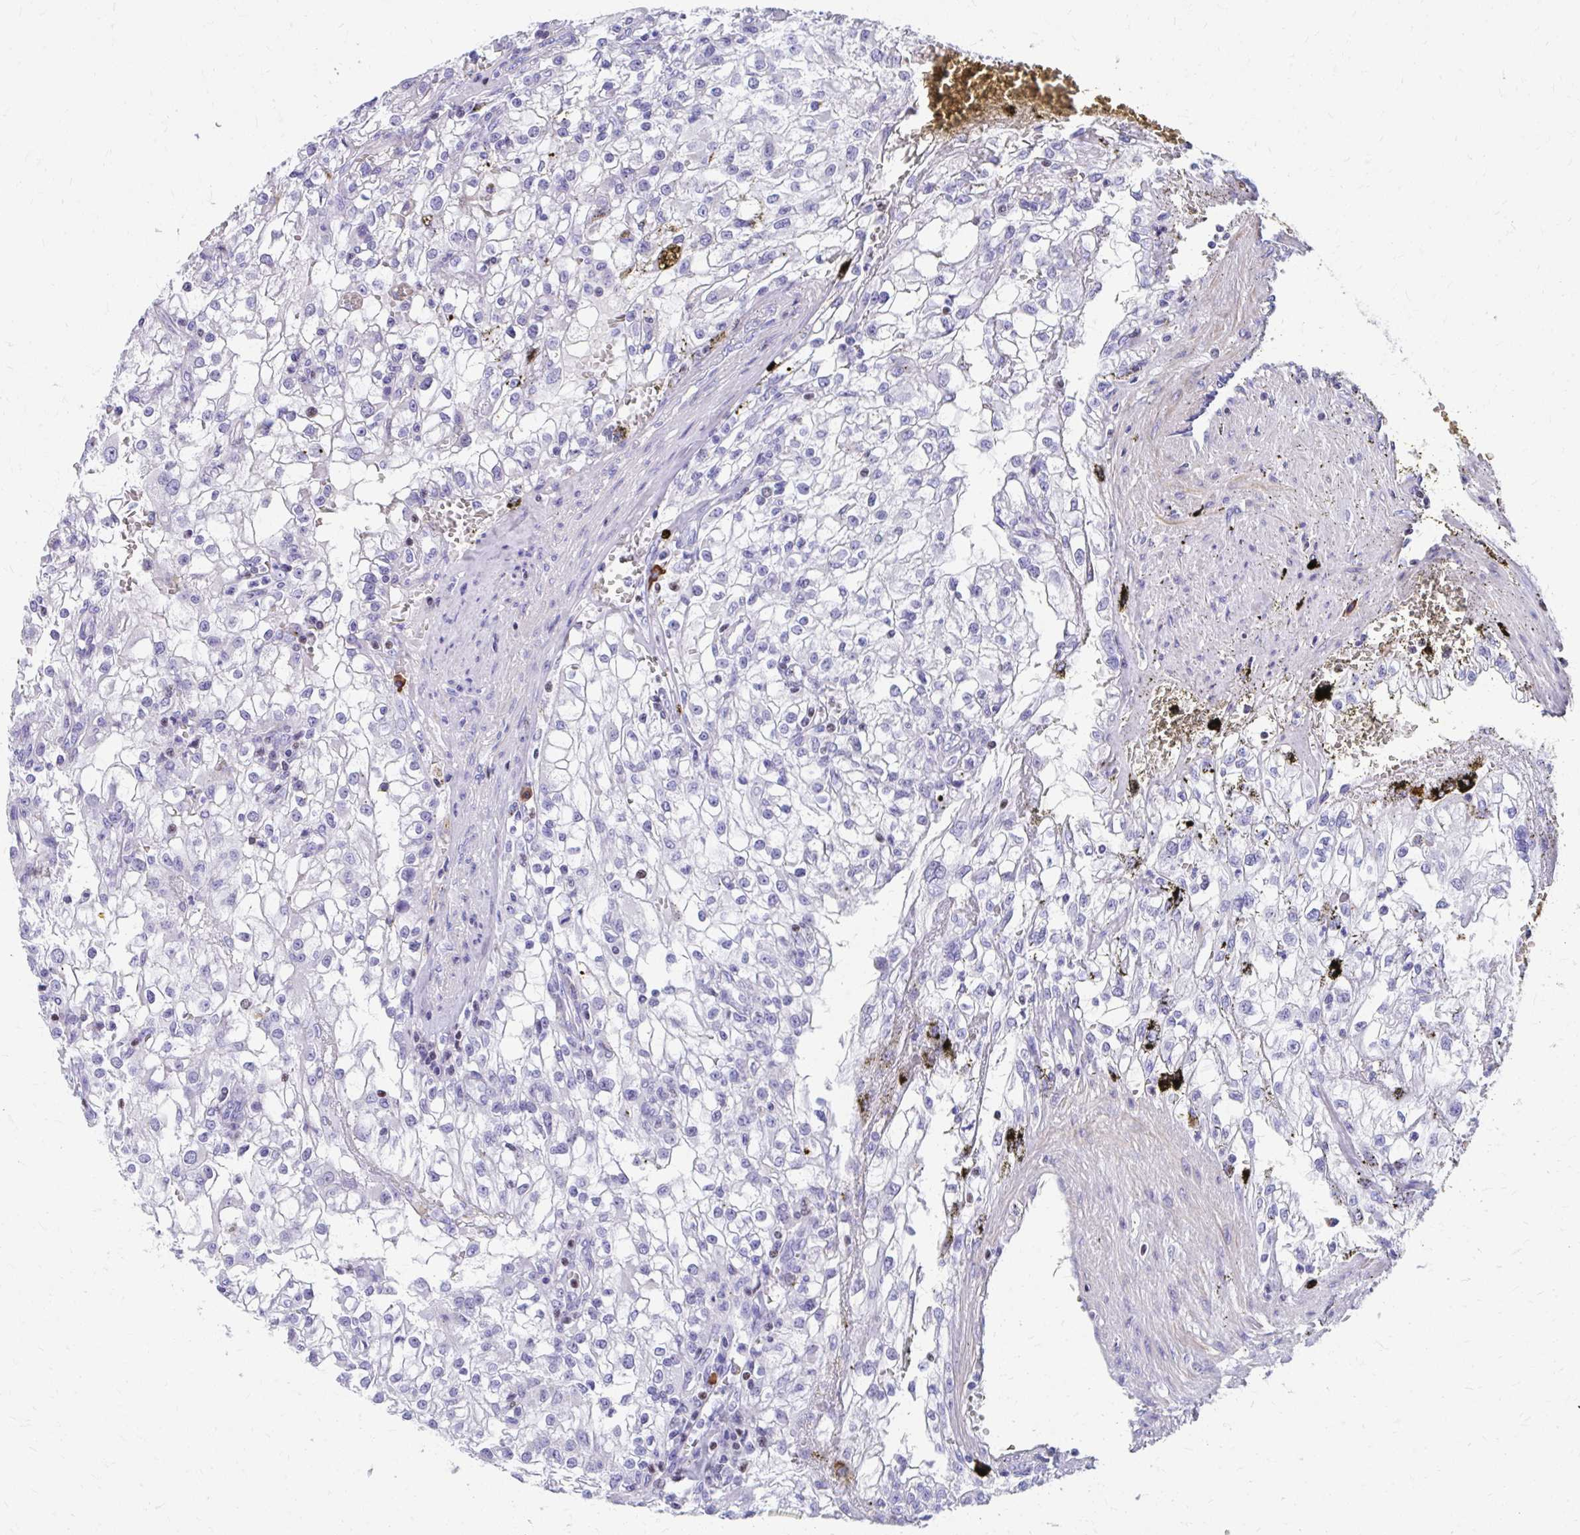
{"staining": {"intensity": "negative", "quantity": "none", "location": "none"}, "tissue": "renal cancer", "cell_type": "Tumor cells", "image_type": "cancer", "snomed": [{"axis": "morphology", "description": "Adenocarcinoma, NOS"}, {"axis": "topography", "description": "Kidney"}], "caption": "IHC micrograph of human renal adenocarcinoma stained for a protein (brown), which displays no staining in tumor cells.", "gene": "RUNX3", "patient": {"sex": "female", "age": 74}}